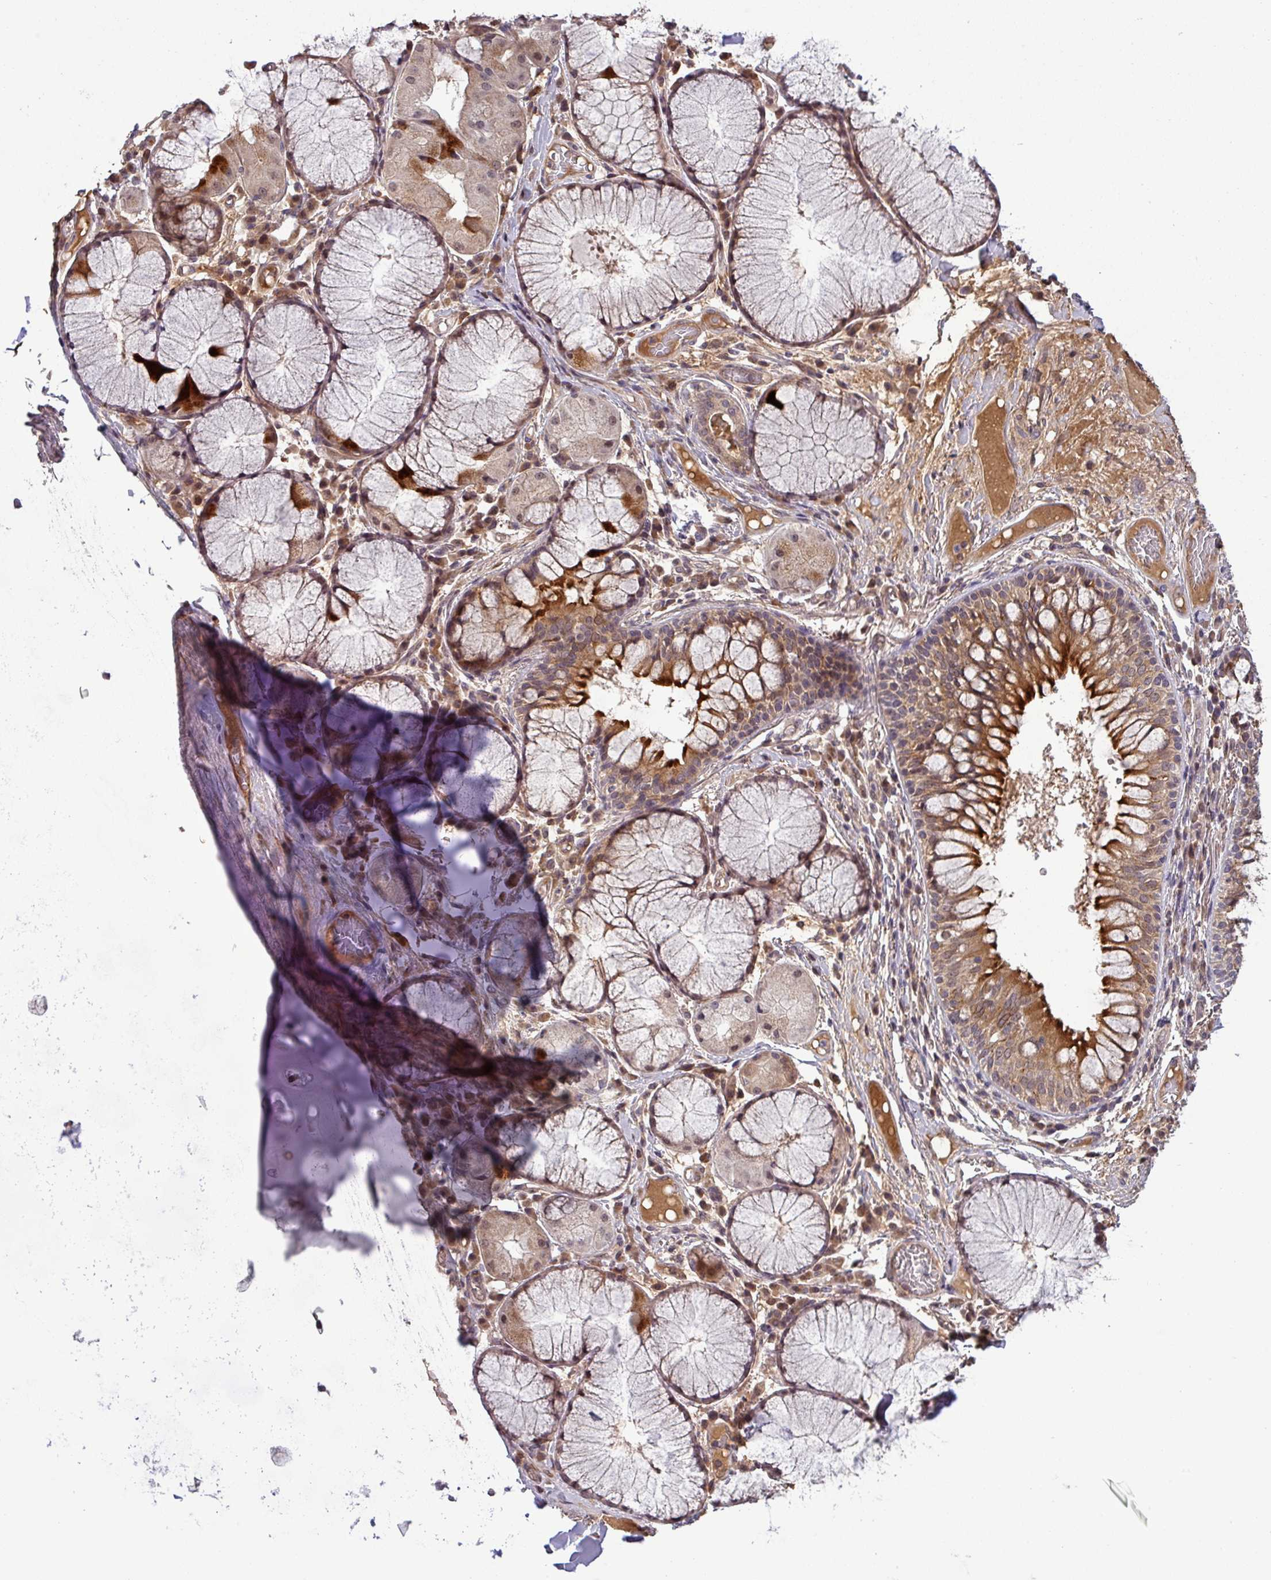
{"staining": {"intensity": "moderate", "quantity": ">75%", "location": "cytoplasmic/membranous"}, "tissue": "soft tissue", "cell_type": "Chondrocytes", "image_type": "normal", "snomed": [{"axis": "morphology", "description": "Normal tissue, NOS"}, {"axis": "topography", "description": "Cartilage tissue"}, {"axis": "topography", "description": "Bronchus"}], "caption": "Approximately >75% of chondrocytes in unremarkable human soft tissue demonstrate moderate cytoplasmic/membranous protein expression as visualized by brown immunohistochemical staining.", "gene": "PUS1", "patient": {"sex": "male", "age": 56}}